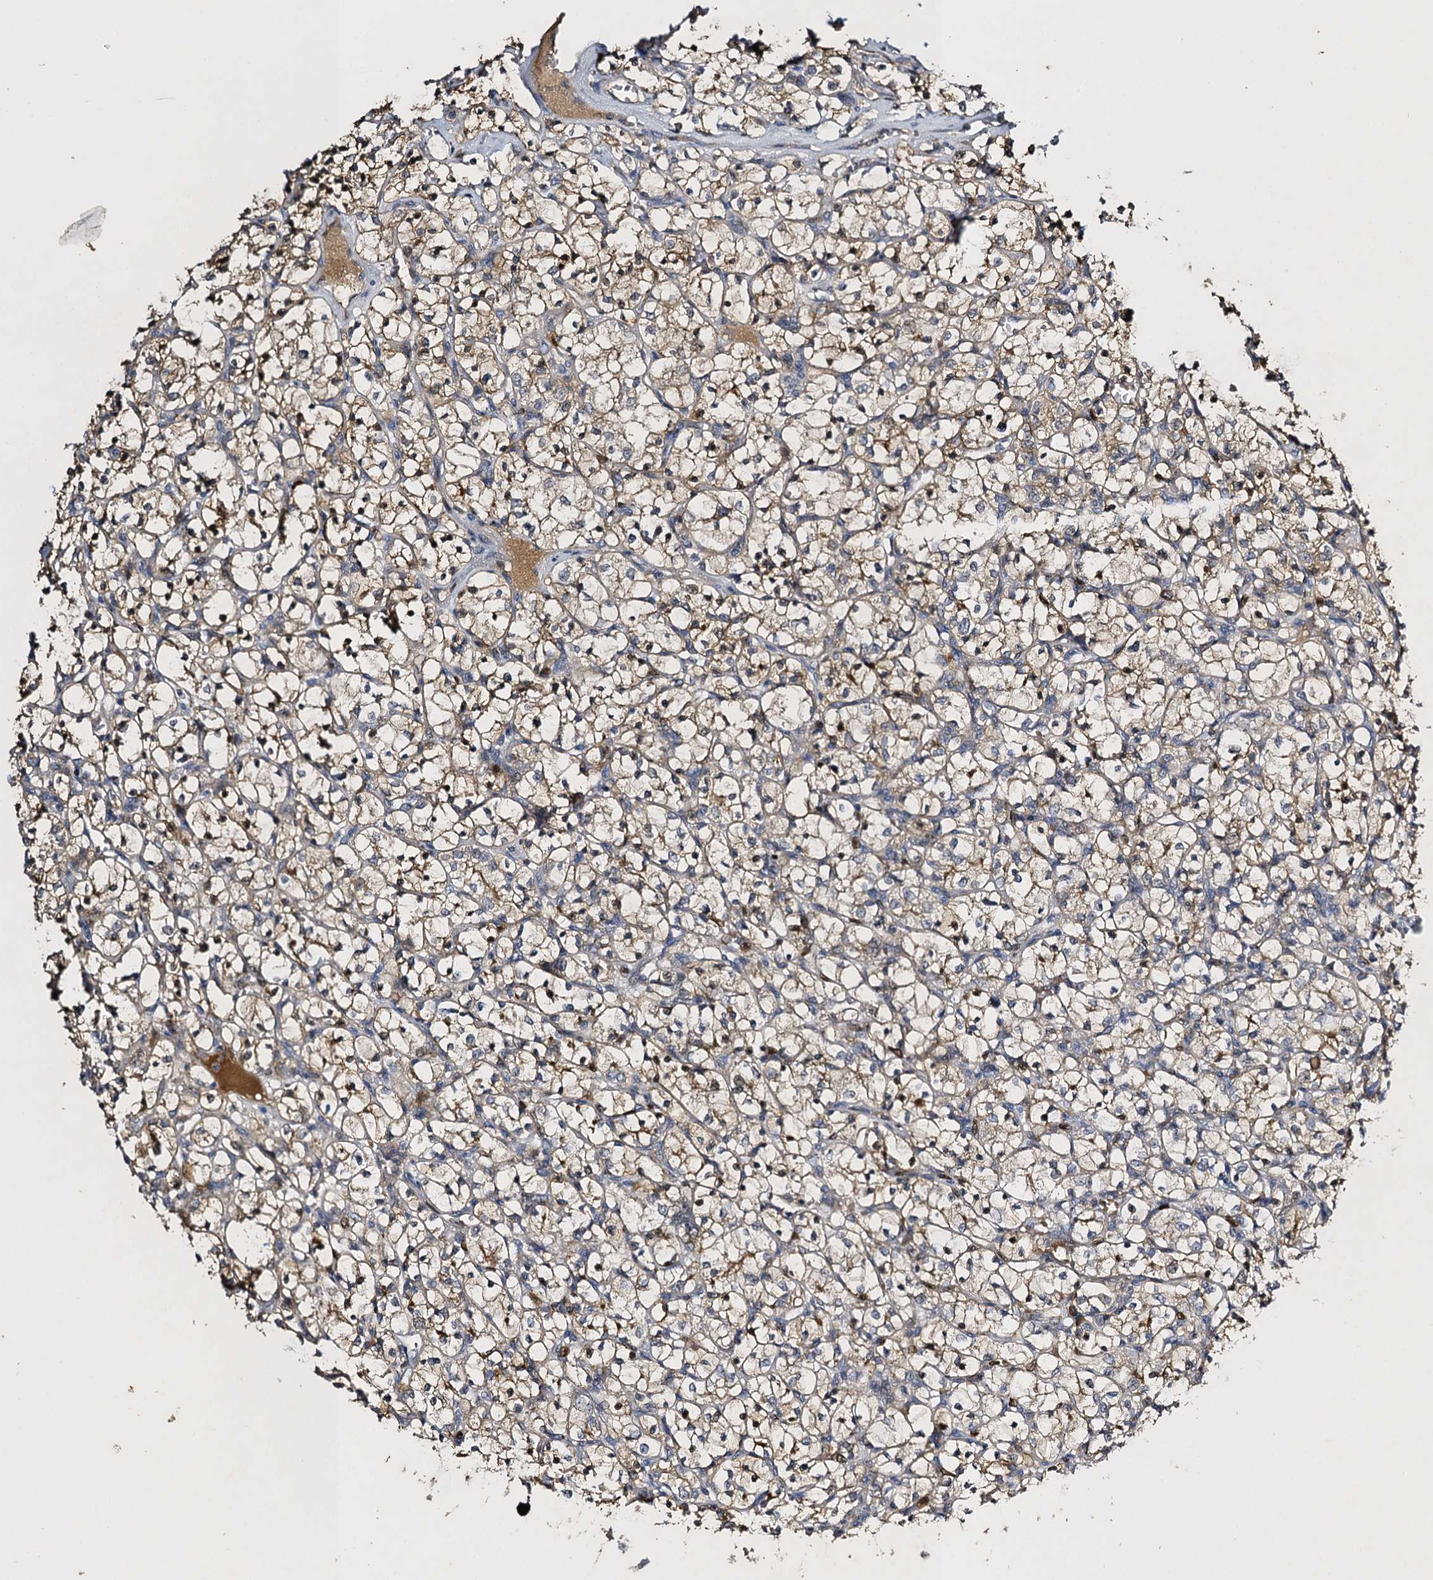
{"staining": {"intensity": "weak", "quantity": ">75%", "location": "cytoplasmic/membranous"}, "tissue": "renal cancer", "cell_type": "Tumor cells", "image_type": "cancer", "snomed": [{"axis": "morphology", "description": "Adenocarcinoma, NOS"}, {"axis": "topography", "description": "Kidney"}], "caption": "DAB immunohistochemical staining of human renal cancer shows weak cytoplasmic/membranous protein expression in approximately >75% of tumor cells.", "gene": "SLC11A2", "patient": {"sex": "female", "age": 69}}